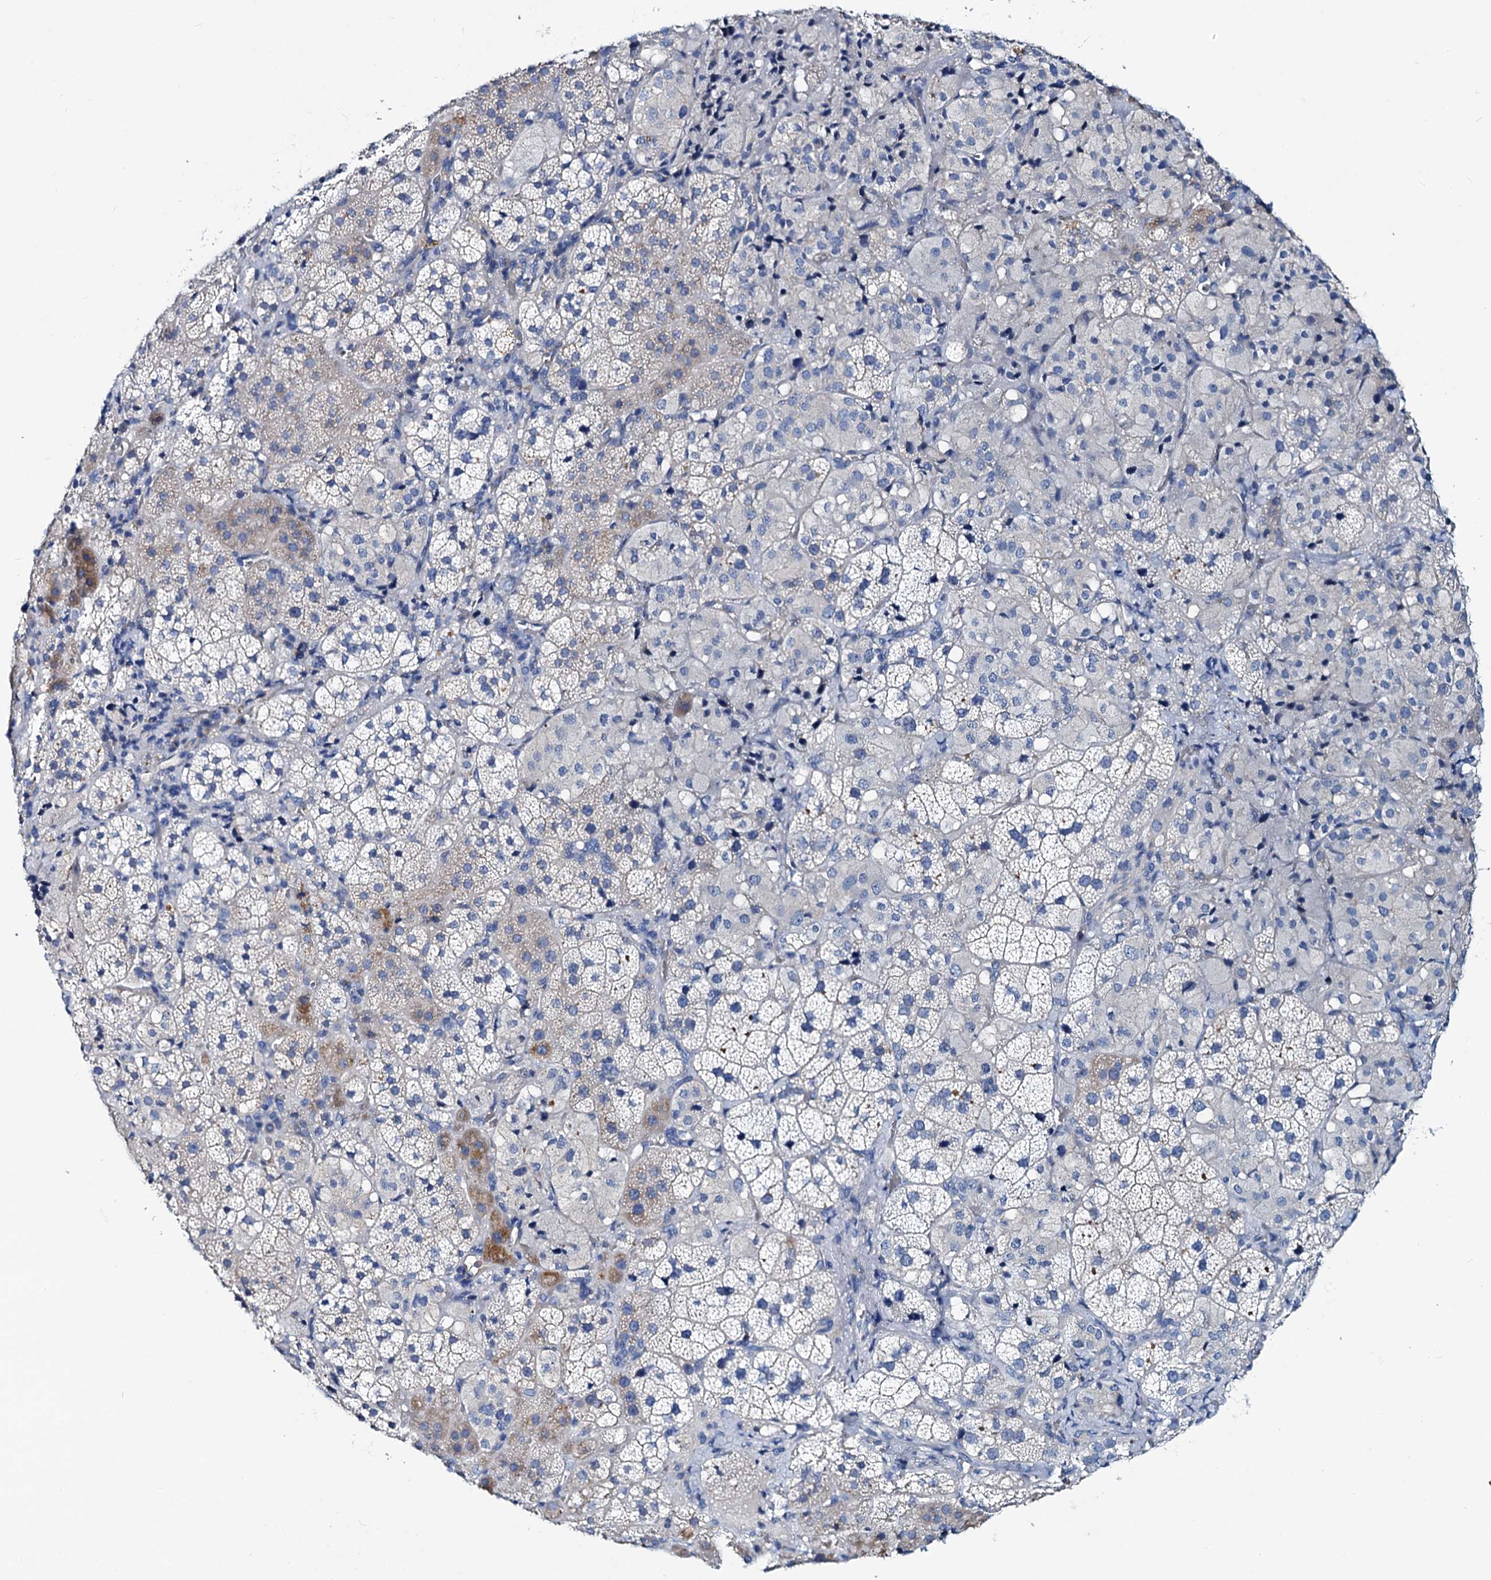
{"staining": {"intensity": "moderate", "quantity": "<25%", "location": "cytoplasmic/membranous"}, "tissue": "adrenal gland", "cell_type": "Glandular cells", "image_type": "normal", "snomed": [{"axis": "morphology", "description": "Normal tissue, NOS"}, {"axis": "topography", "description": "Adrenal gland"}], "caption": "IHC (DAB) staining of benign adrenal gland exhibits moderate cytoplasmic/membranous protein staining in about <25% of glandular cells. (DAB IHC with brightfield microscopy, high magnification).", "gene": "DYDC2", "patient": {"sex": "female", "age": 44}}